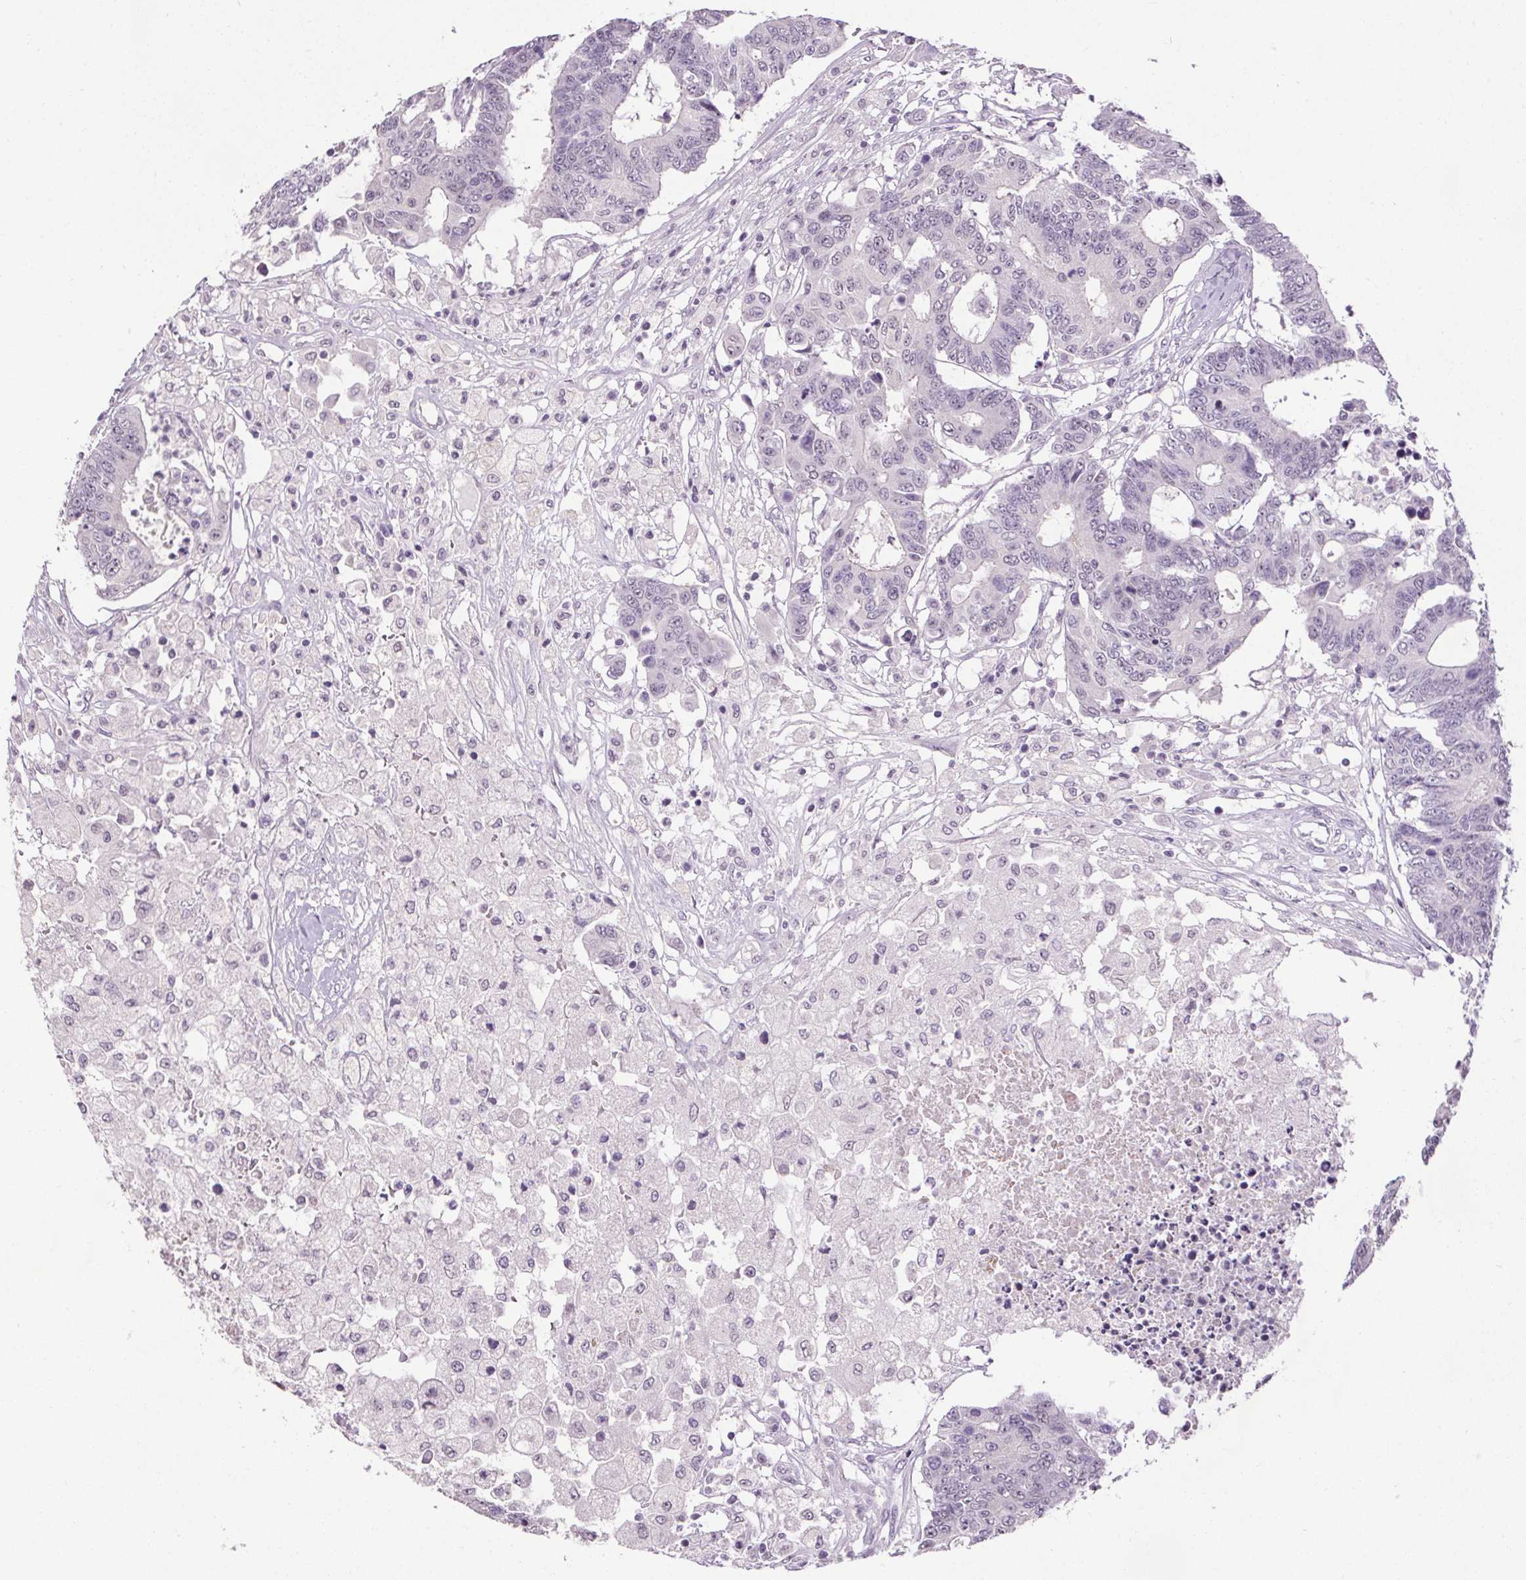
{"staining": {"intensity": "negative", "quantity": "none", "location": "none"}, "tissue": "colorectal cancer", "cell_type": "Tumor cells", "image_type": "cancer", "snomed": [{"axis": "morphology", "description": "Adenocarcinoma, NOS"}, {"axis": "topography", "description": "Colon"}], "caption": "Immunohistochemical staining of human colorectal cancer displays no significant expression in tumor cells. (IHC, brightfield microscopy, high magnification).", "gene": "SLC2A9", "patient": {"sex": "female", "age": 48}}